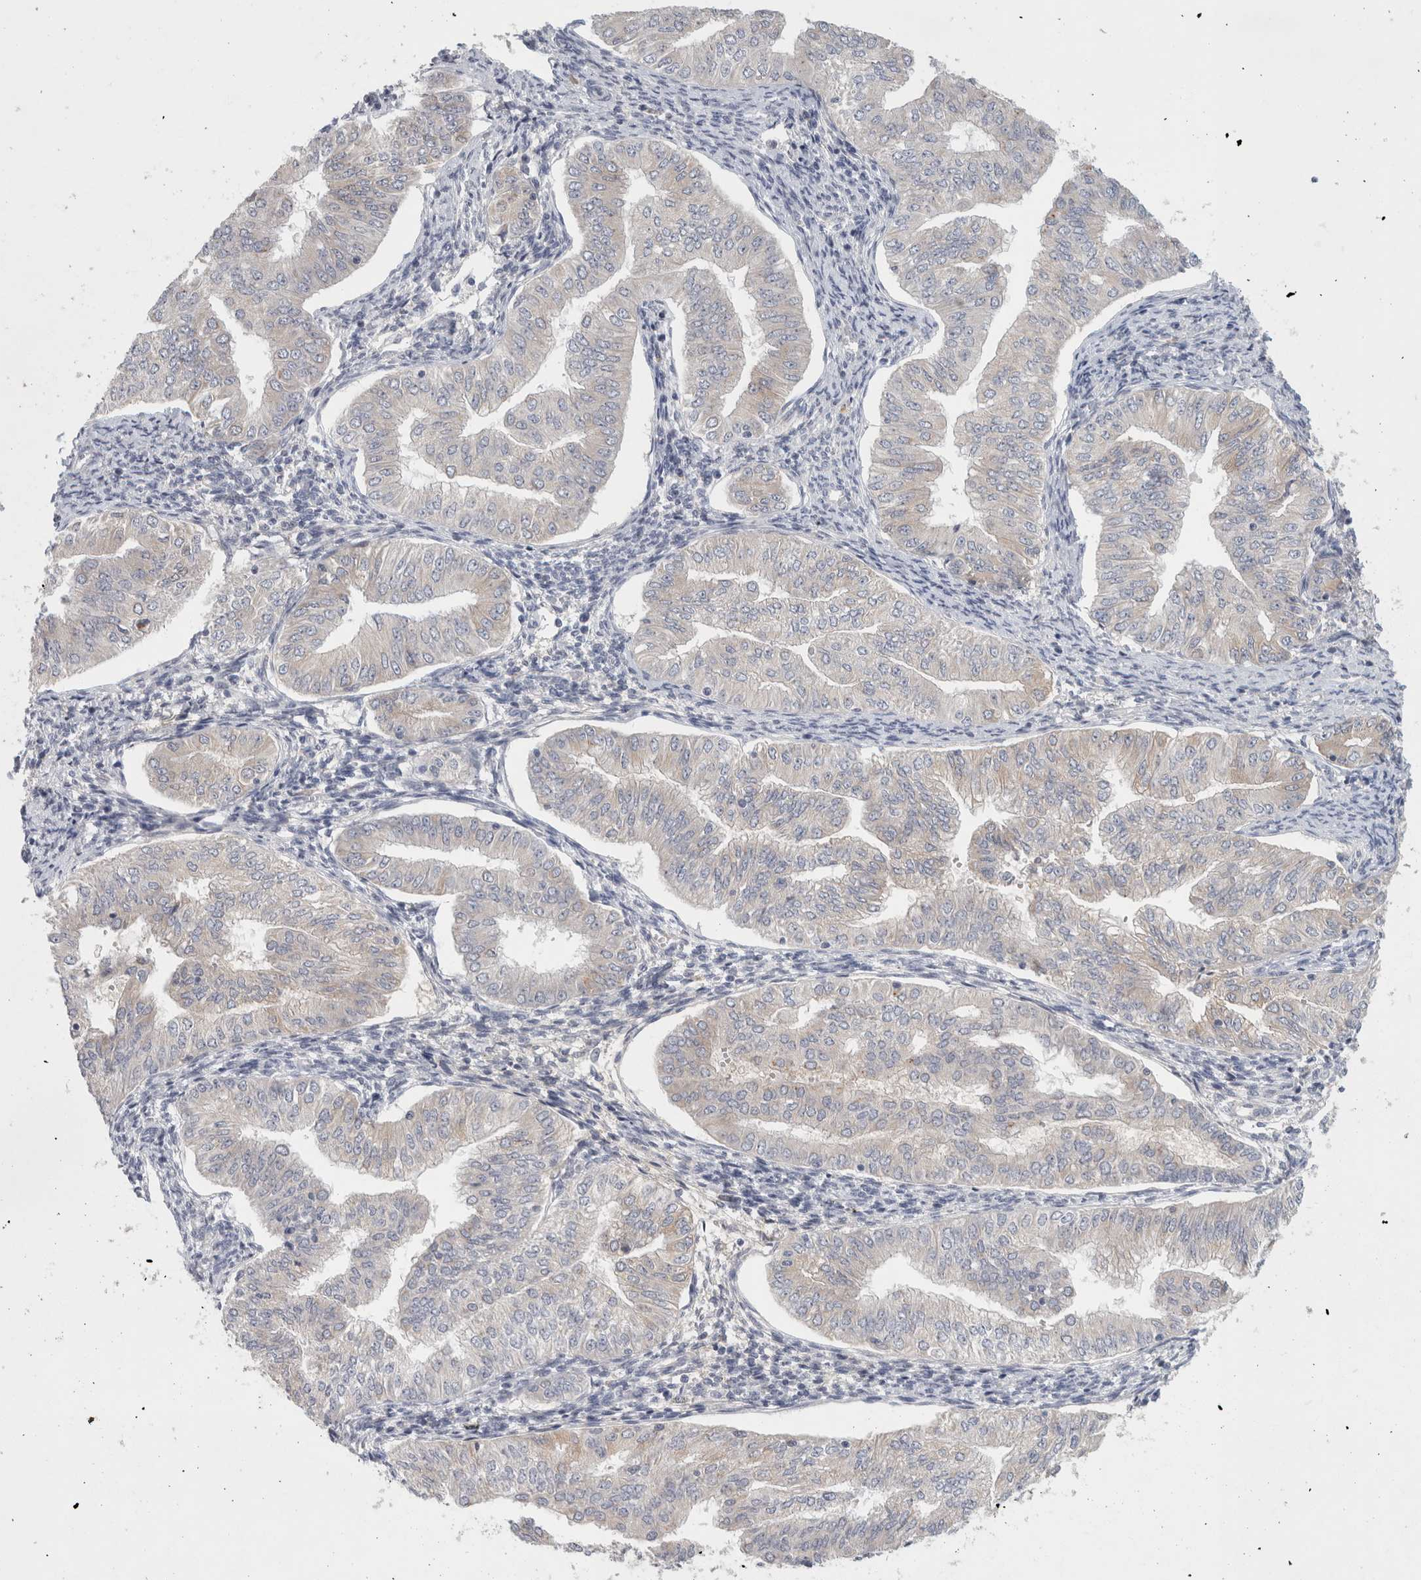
{"staining": {"intensity": "negative", "quantity": "none", "location": "none"}, "tissue": "endometrial cancer", "cell_type": "Tumor cells", "image_type": "cancer", "snomed": [{"axis": "morphology", "description": "Normal tissue, NOS"}, {"axis": "morphology", "description": "Adenocarcinoma, NOS"}, {"axis": "topography", "description": "Endometrium"}], "caption": "This is a image of IHC staining of endometrial adenocarcinoma, which shows no positivity in tumor cells.", "gene": "STK31", "patient": {"sex": "female", "age": 53}}